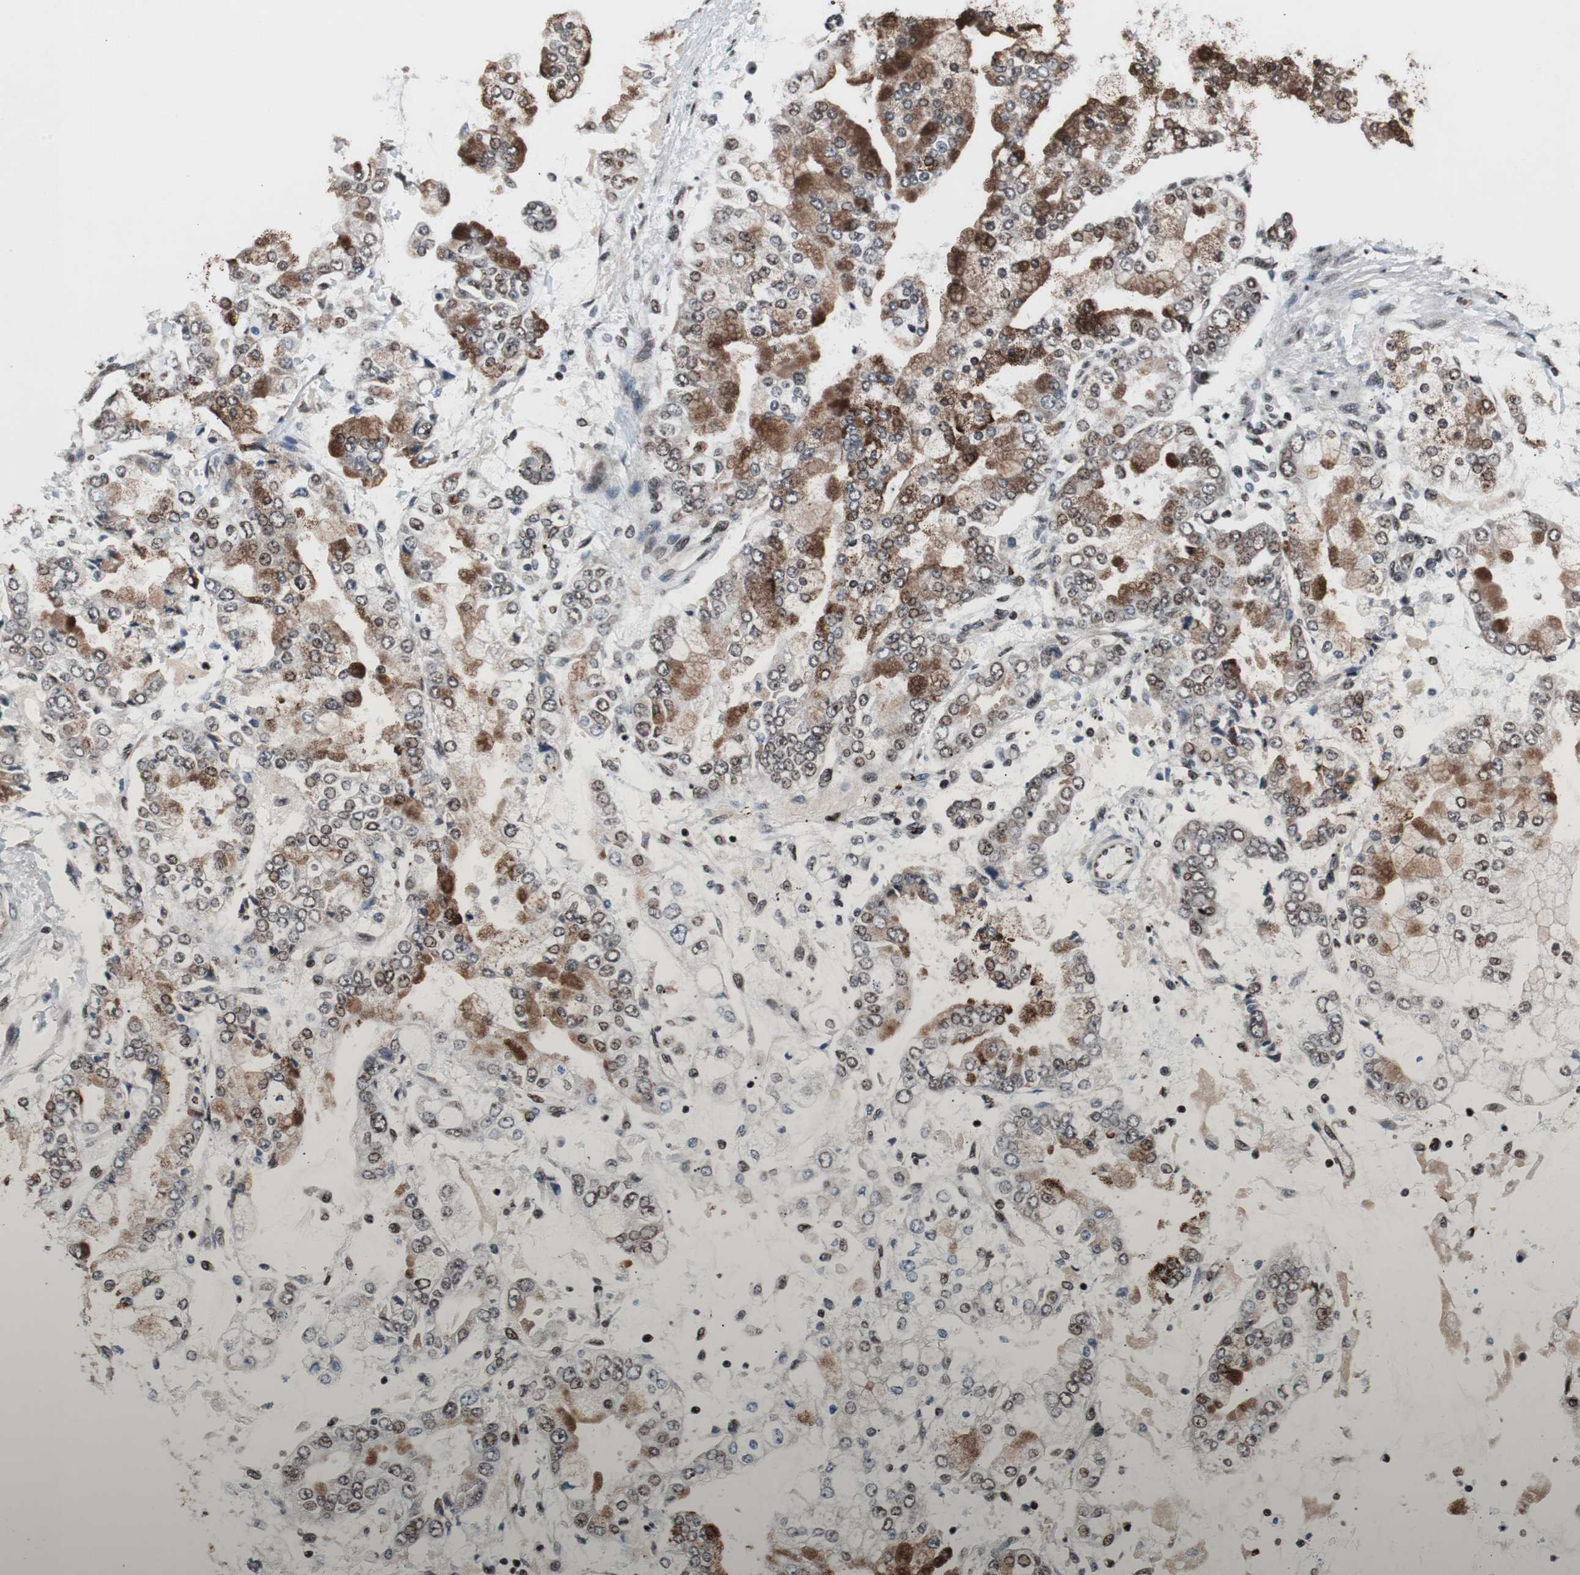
{"staining": {"intensity": "strong", "quantity": "25%-75%", "location": "cytoplasmic/membranous,nuclear"}, "tissue": "stomach cancer", "cell_type": "Tumor cells", "image_type": "cancer", "snomed": [{"axis": "morphology", "description": "Adenocarcinoma, NOS"}, {"axis": "topography", "description": "Stomach"}], "caption": "Stomach cancer stained for a protein reveals strong cytoplasmic/membranous and nuclear positivity in tumor cells.", "gene": "POGZ", "patient": {"sex": "male", "age": 76}}